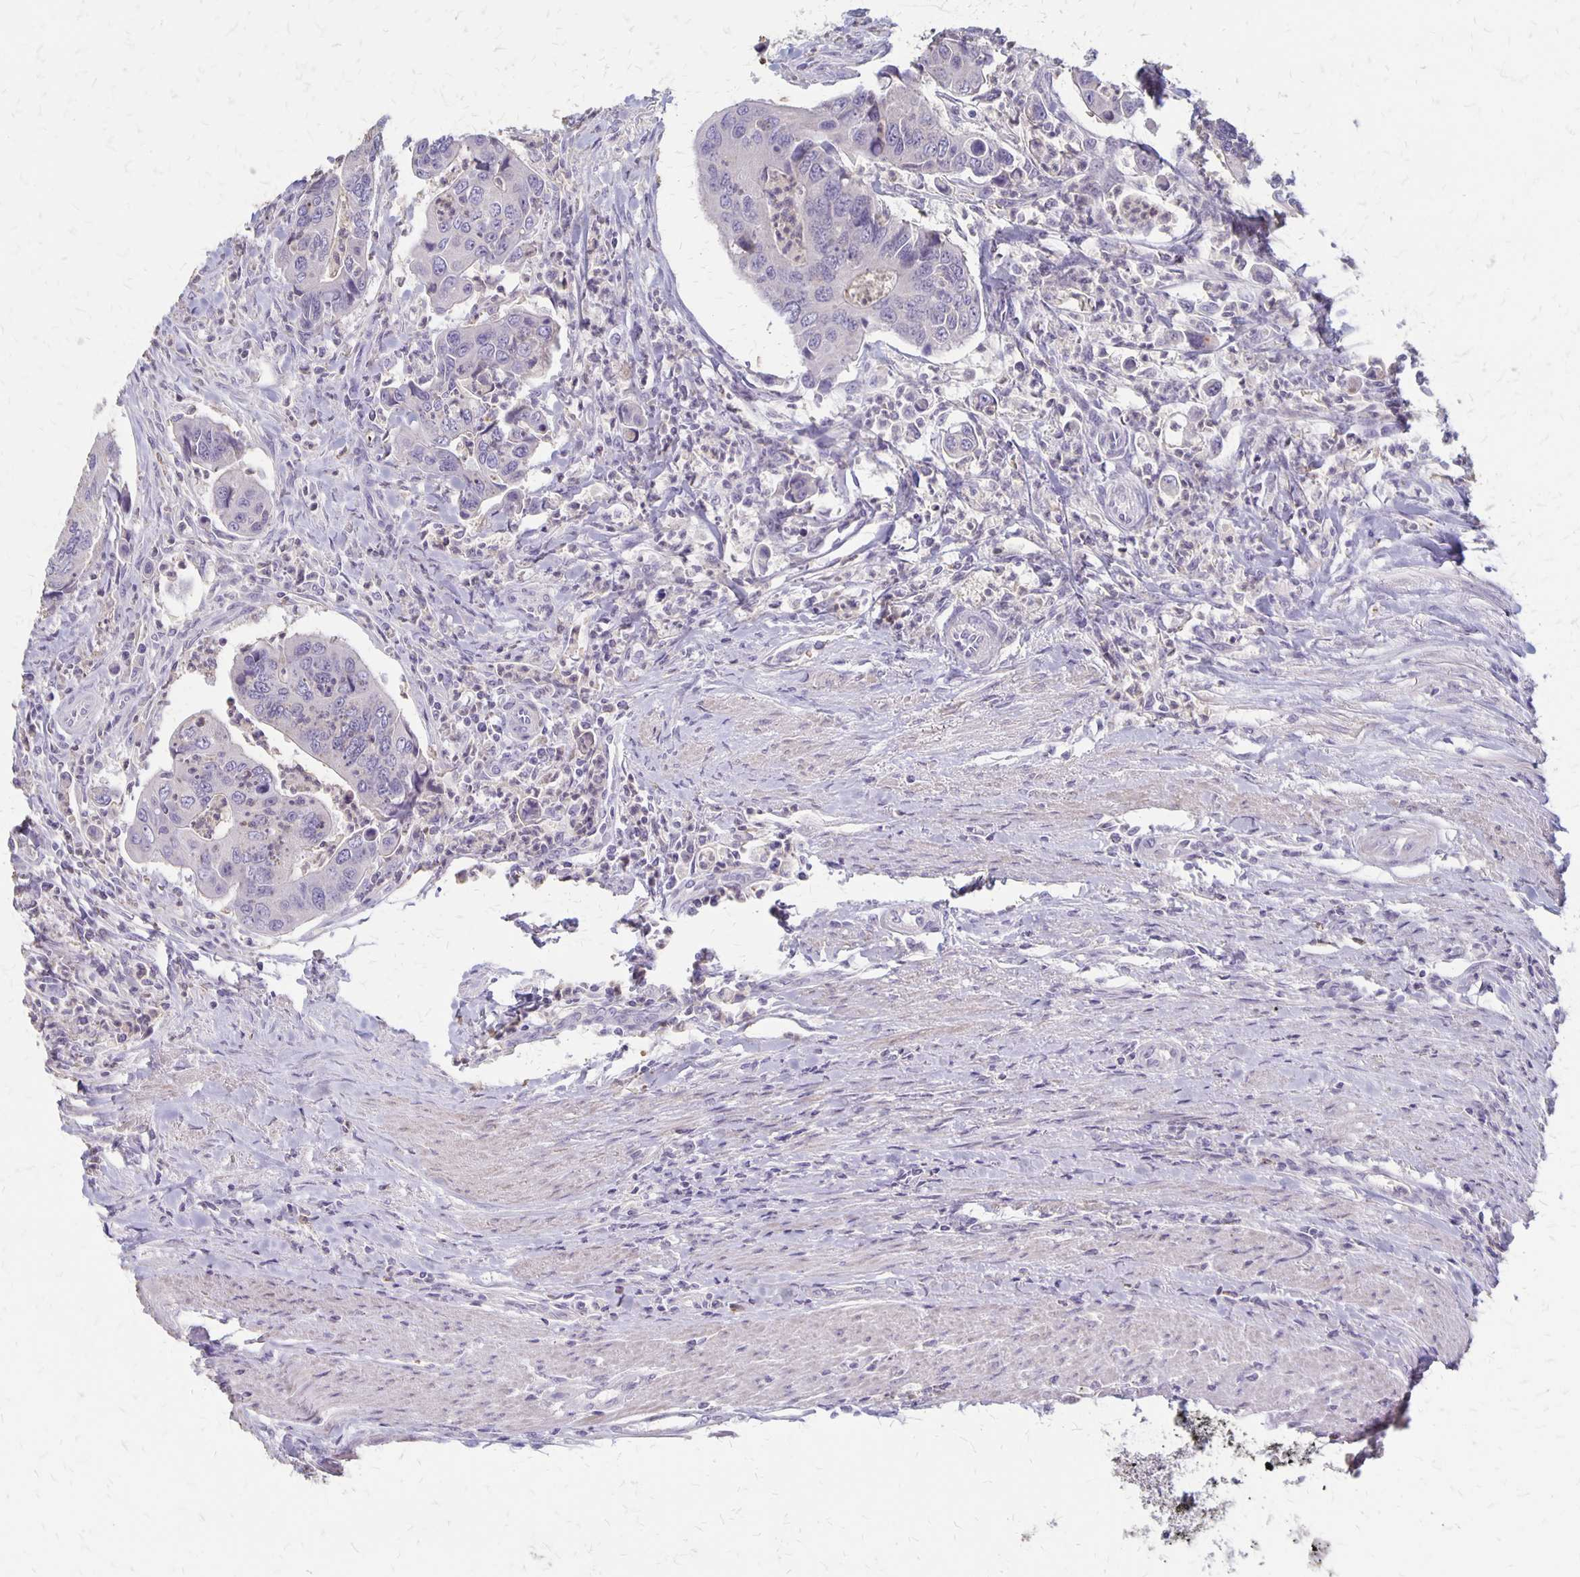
{"staining": {"intensity": "negative", "quantity": "none", "location": "none"}, "tissue": "colorectal cancer", "cell_type": "Tumor cells", "image_type": "cancer", "snomed": [{"axis": "morphology", "description": "Adenocarcinoma, NOS"}, {"axis": "topography", "description": "Colon"}], "caption": "A high-resolution histopathology image shows immunohistochemistry staining of adenocarcinoma (colorectal), which shows no significant expression in tumor cells.", "gene": "SEPTIN5", "patient": {"sex": "female", "age": 67}}